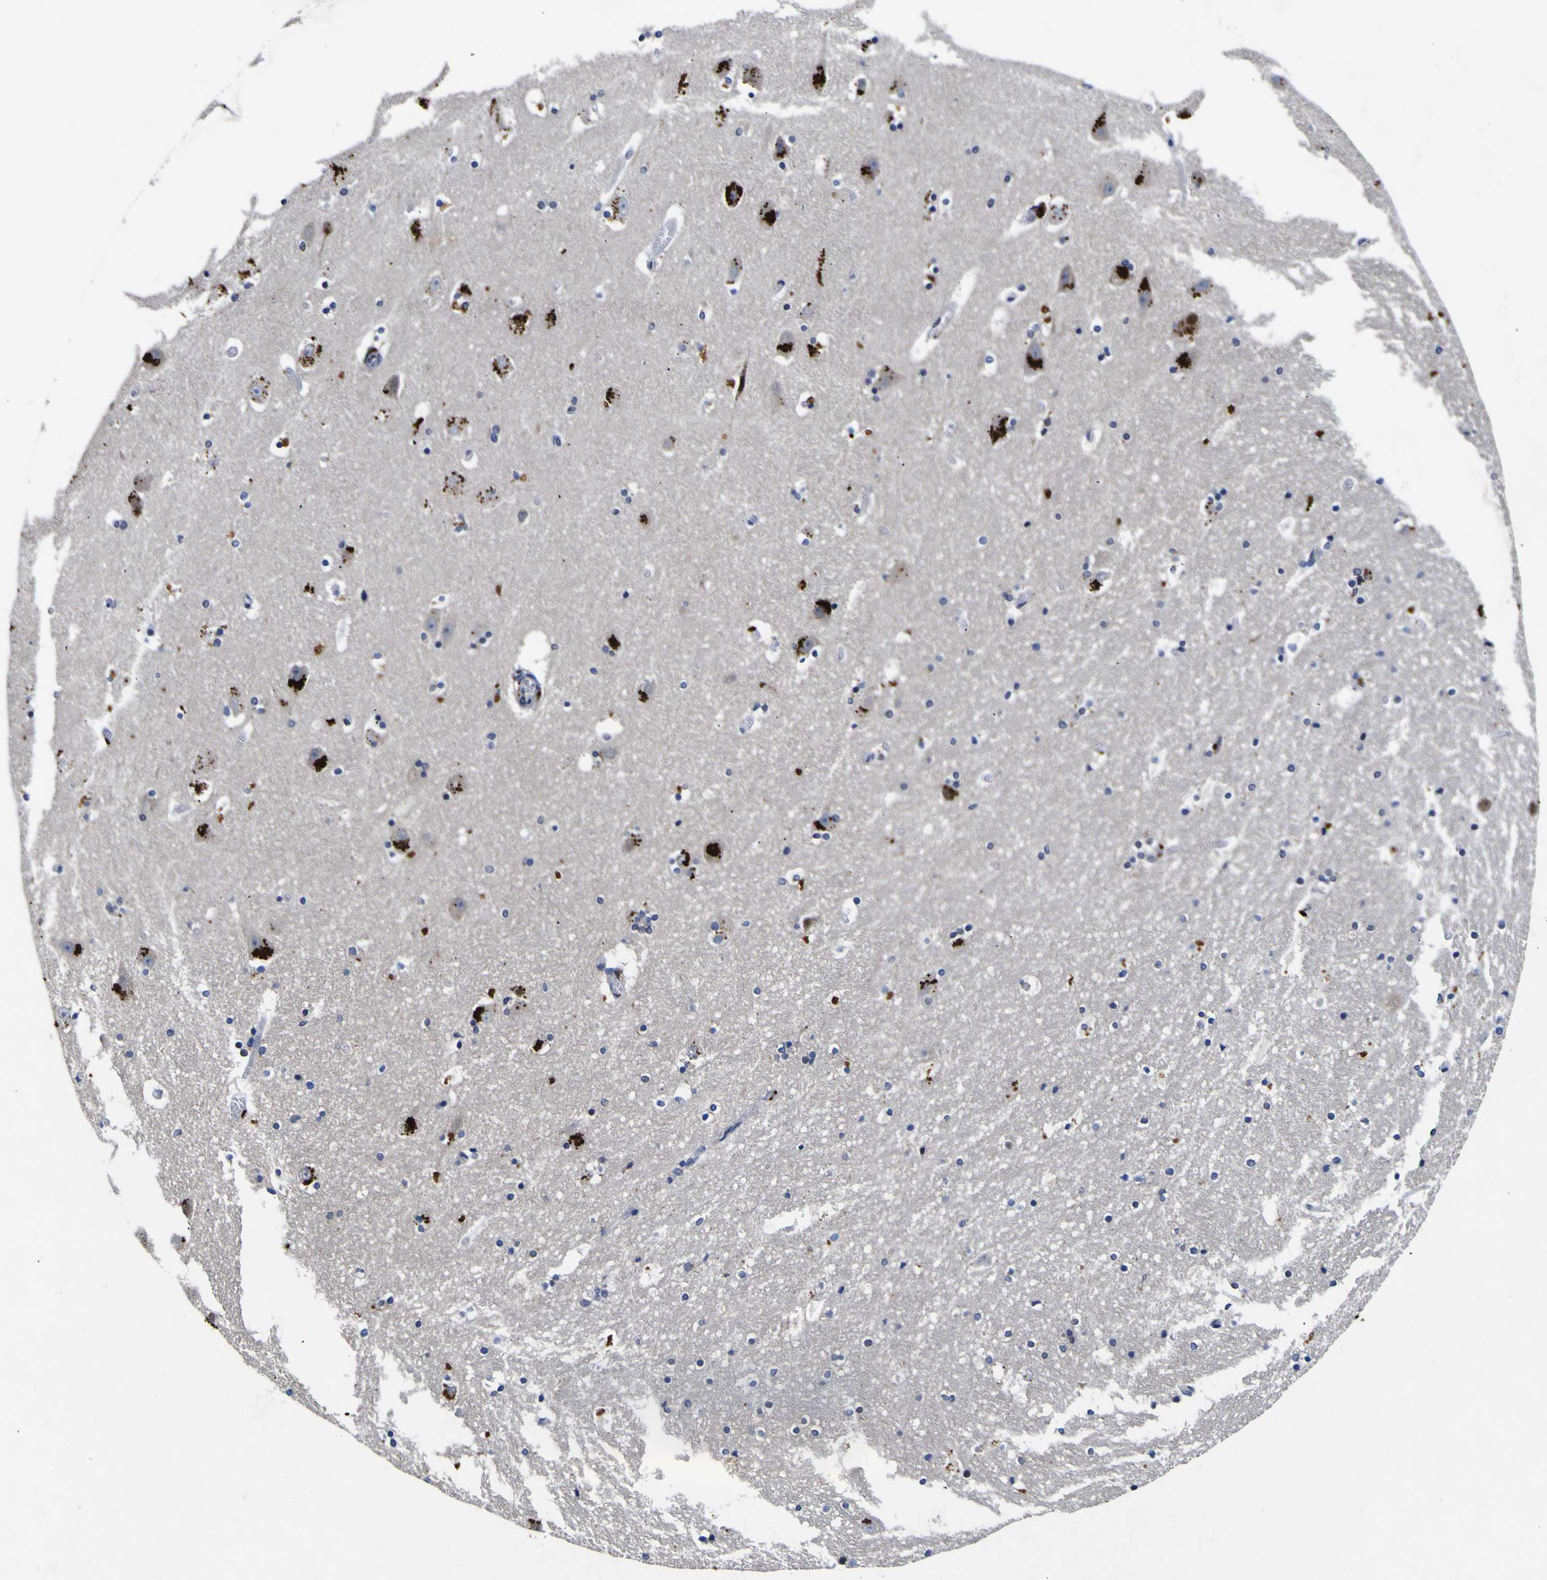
{"staining": {"intensity": "moderate", "quantity": "<25%", "location": "cytoplasmic/membranous"}, "tissue": "hippocampus", "cell_type": "Glial cells", "image_type": "normal", "snomed": [{"axis": "morphology", "description": "Normal tissue, NOS"}, {"axis": "topography", "description": "Hippocampus"}], "caption": "Immunohistochemical staining of normal hippocampus reveals low levels of moderate cytoplasmic/membranous expression in approximately <25% of glial cells. The staining is performed using DAB (3,3'-diaminobenzidine) brown chromogen to label protein expression. The nuclei are counter-stained blue using hematoxylin.", "gene": "IGFLR1", "patient": {"sex": "male", "age": 45}}